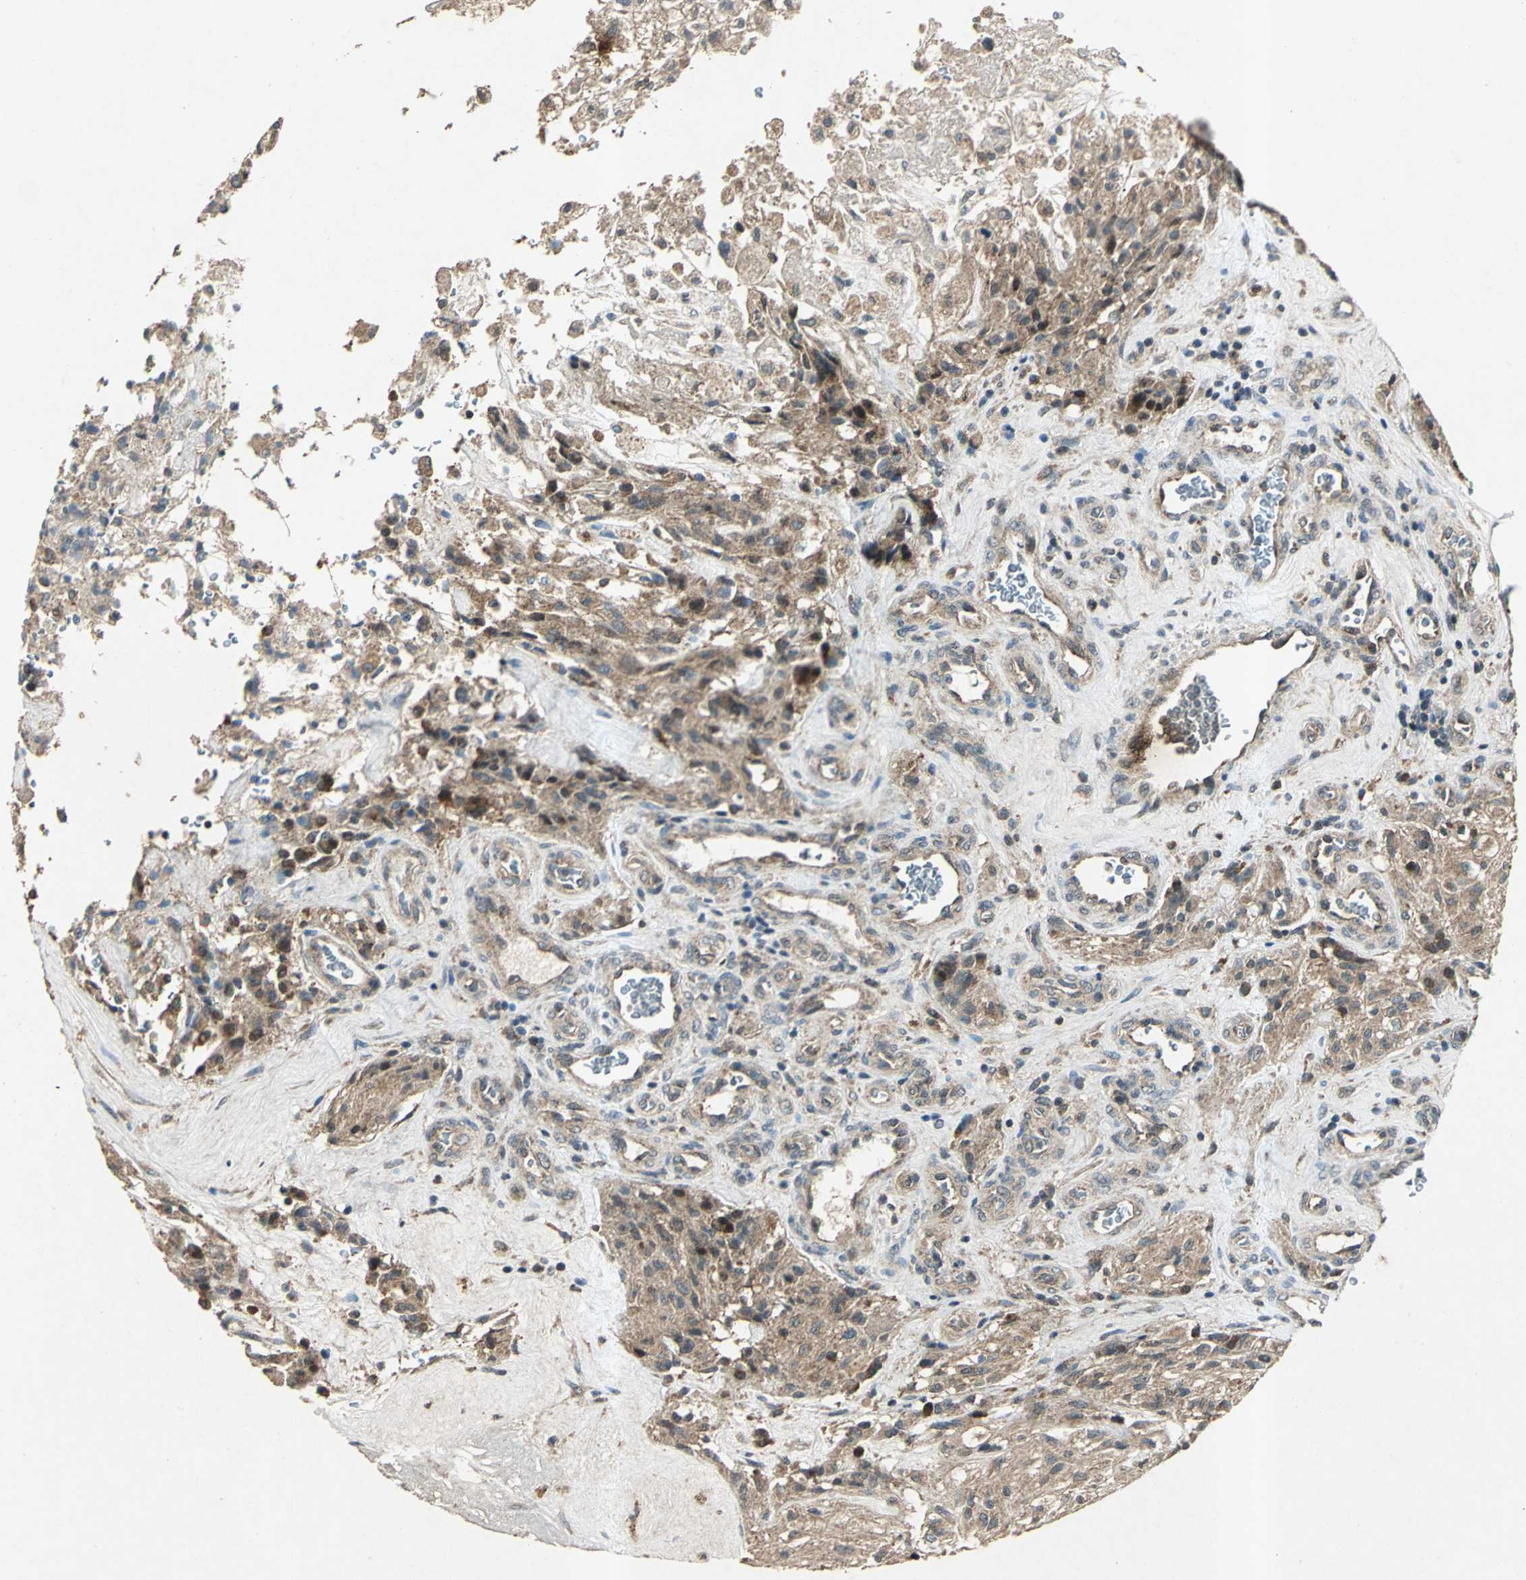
{"staining": {"intensity": "strong", "quantity": ">75%", "location": "nuclear"}, "tissue": "glioma", "cell_type": "Tumor cells", "image_type": "cancer", "snomed": [{"axis": "morphology", "description": "Normal tissue, NOS"}, {"axis": "morphology", "description": "Glioma, malignant, High grade"}, {"axis": "topography", "description": "Cerebral cortex"}], "caption": "An immunohistochemistry (IHC) photomicrograph of tumor tissue is shown. Protein staining in brown shows strong nuclear positivity in malignant high-grade glioma within tumor cells.", "gene": "AHSA1", "patient": {"sex": "male", "age": 56}}